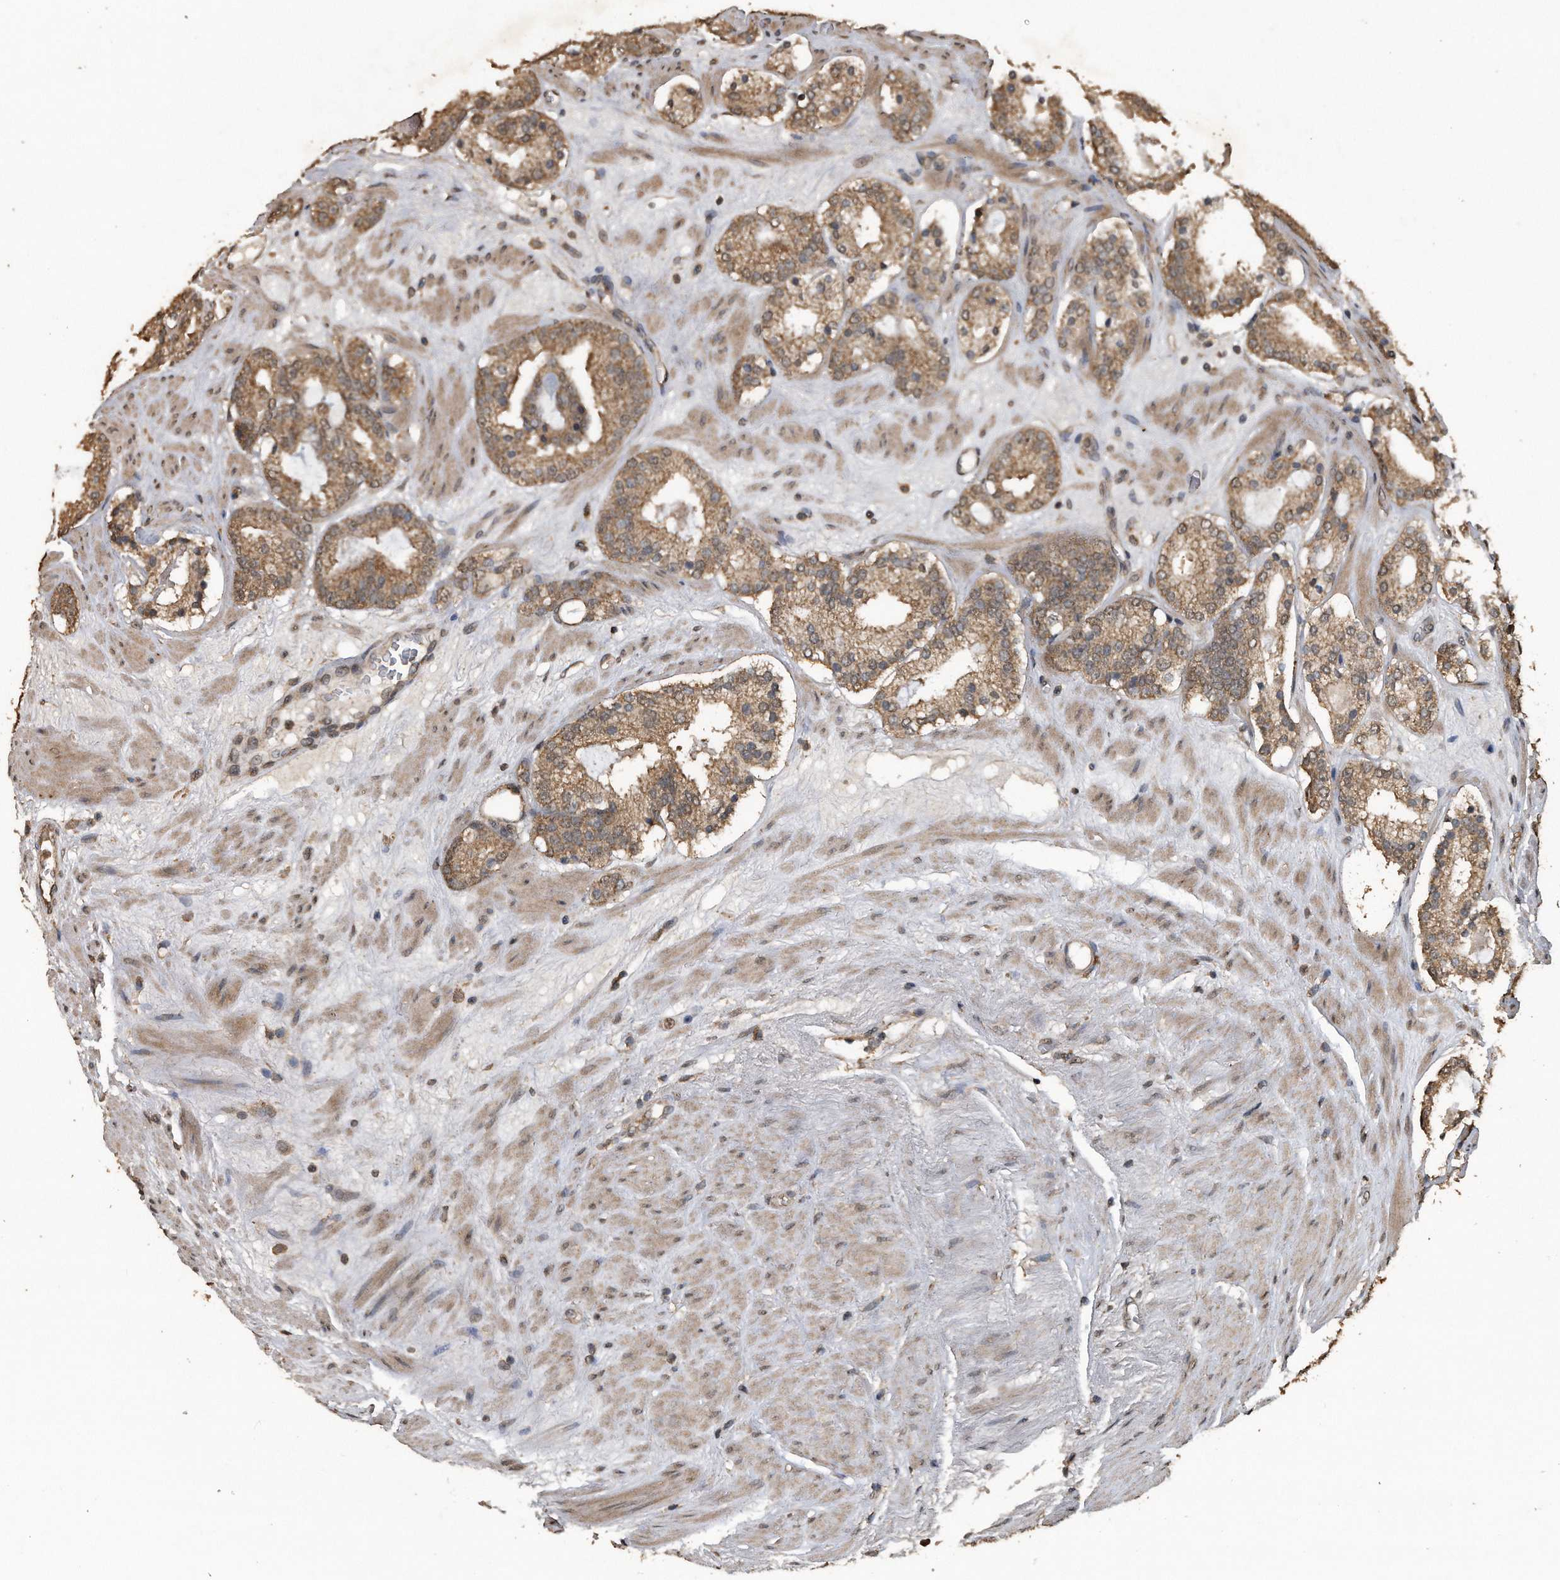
{"staining": {"intensity": "moderate", "quantity": ">75%", "location": "cytoplasmic/membranous"}, "tissue": "prostate cancer", "cell_type": "Tumor cells", "image_type": "cancer", "snomed": [{"axis": "morphology", "description": "Adenocarcinoma, Low grade"}, {"axis": "topography", "description": "Prostate"}], "caption": "Protein expression analysis of prostate cancer (adenocarcinoma (low-grade)) demonstrates moderate cytoplasmic/membranous positivity in approximately >75% of tumor cells.", "gene": "CRYZL1", "patient": {"sex": "male", "age": 69}}